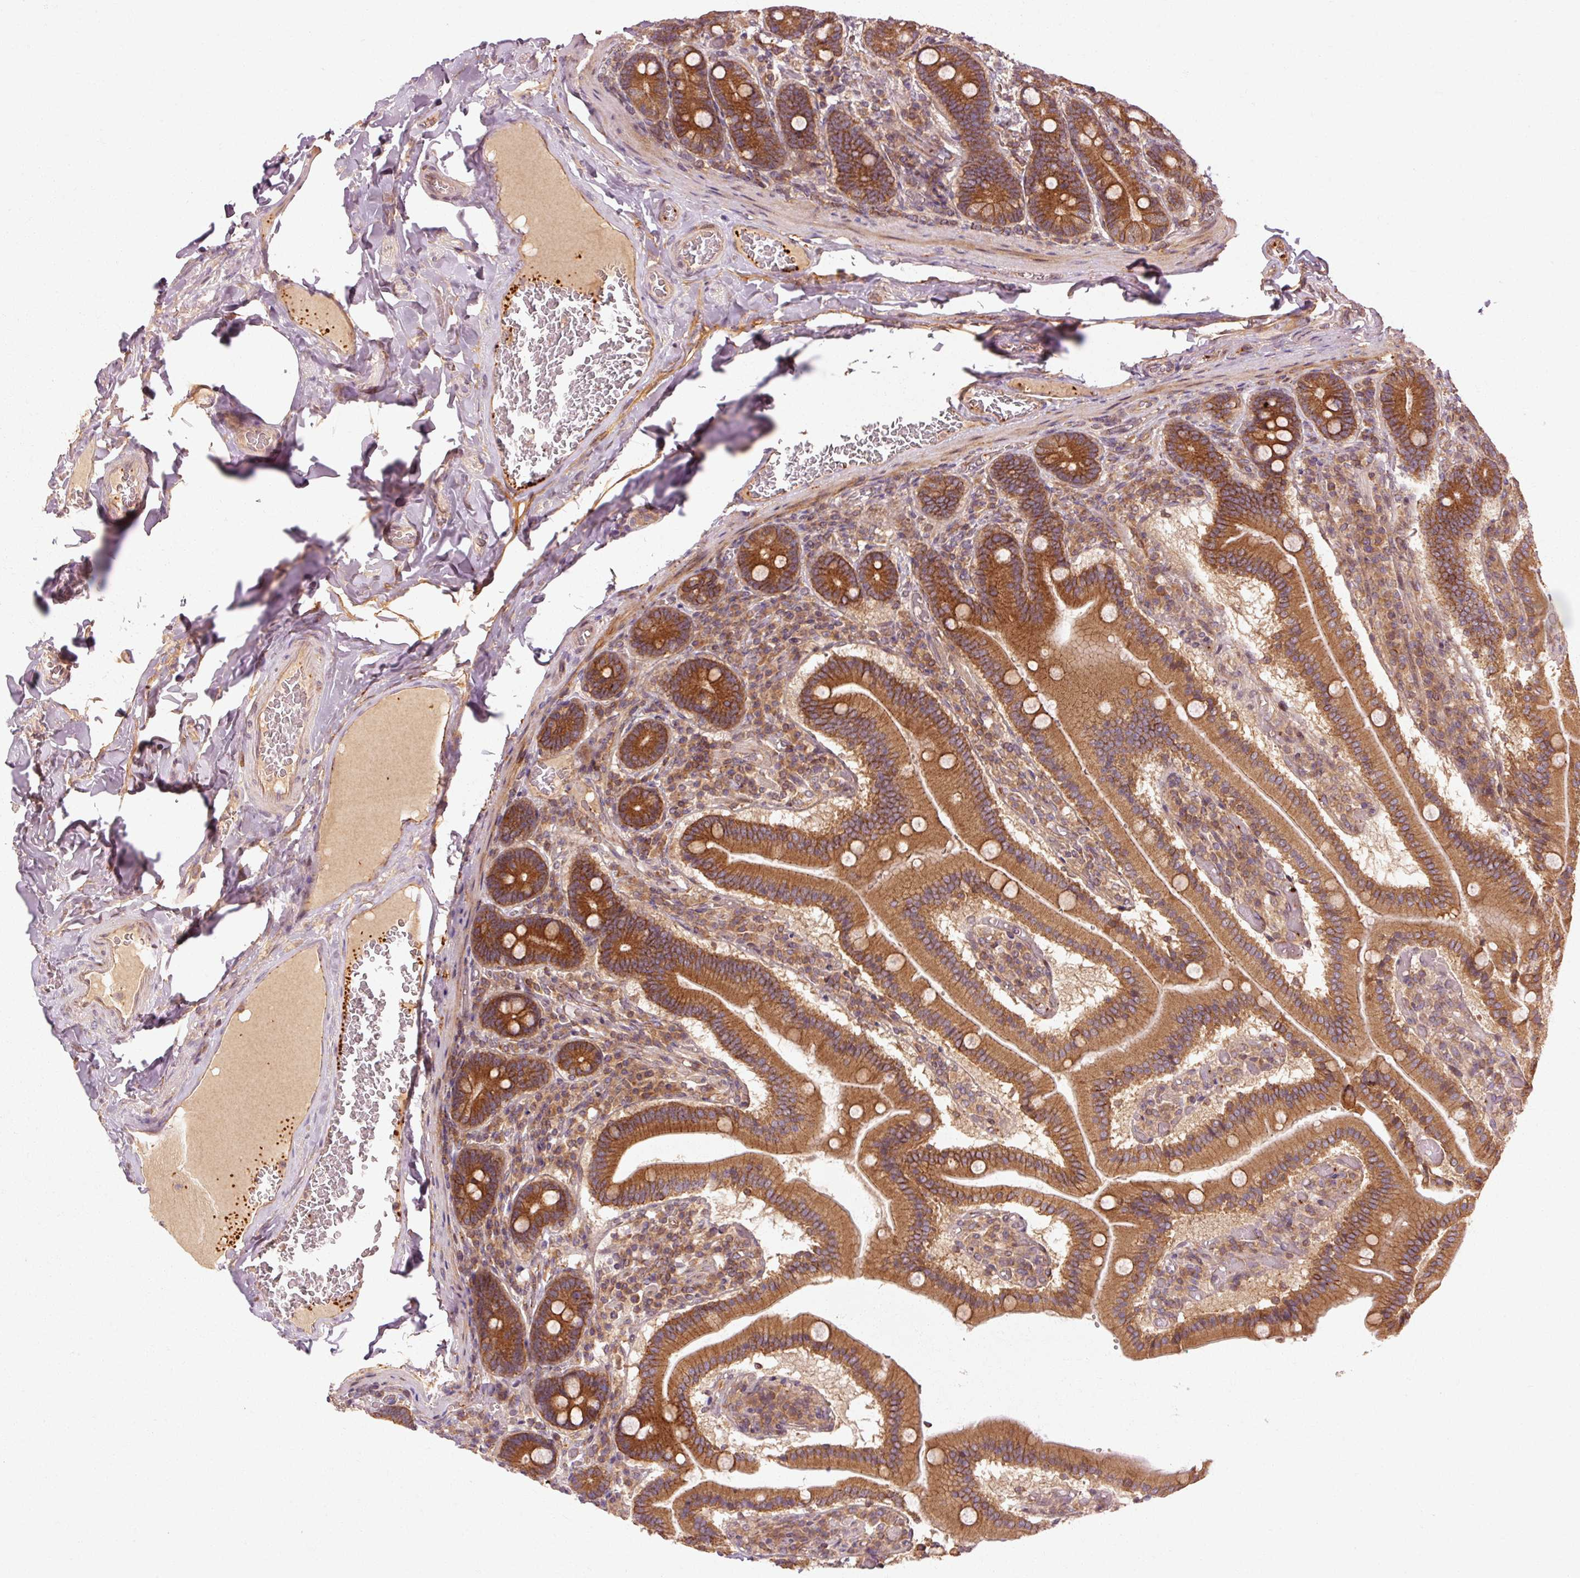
{"staining": {"intensity": "strong", "quantity": ">75%", "location": "cytoplasmic/membranous"}, "tissue": "duodenum", "cell_type": "Glandular cells", "image_type": "normal", "snomed": [{"axis": "morphology", "description": "Normal tissue, NOS"}, {"axis": "topography", "description": "Duodenum"}], "caption": "Immunohistochemistry photomicrograph of benign duodenum stained for a protein (brown), which displays high levels of strong cytoplasmic/membranous positivity in approximately >75% of glandular cells.", "gene": "CTNNA1", "patient": {"sex": "female", "age": 62}}